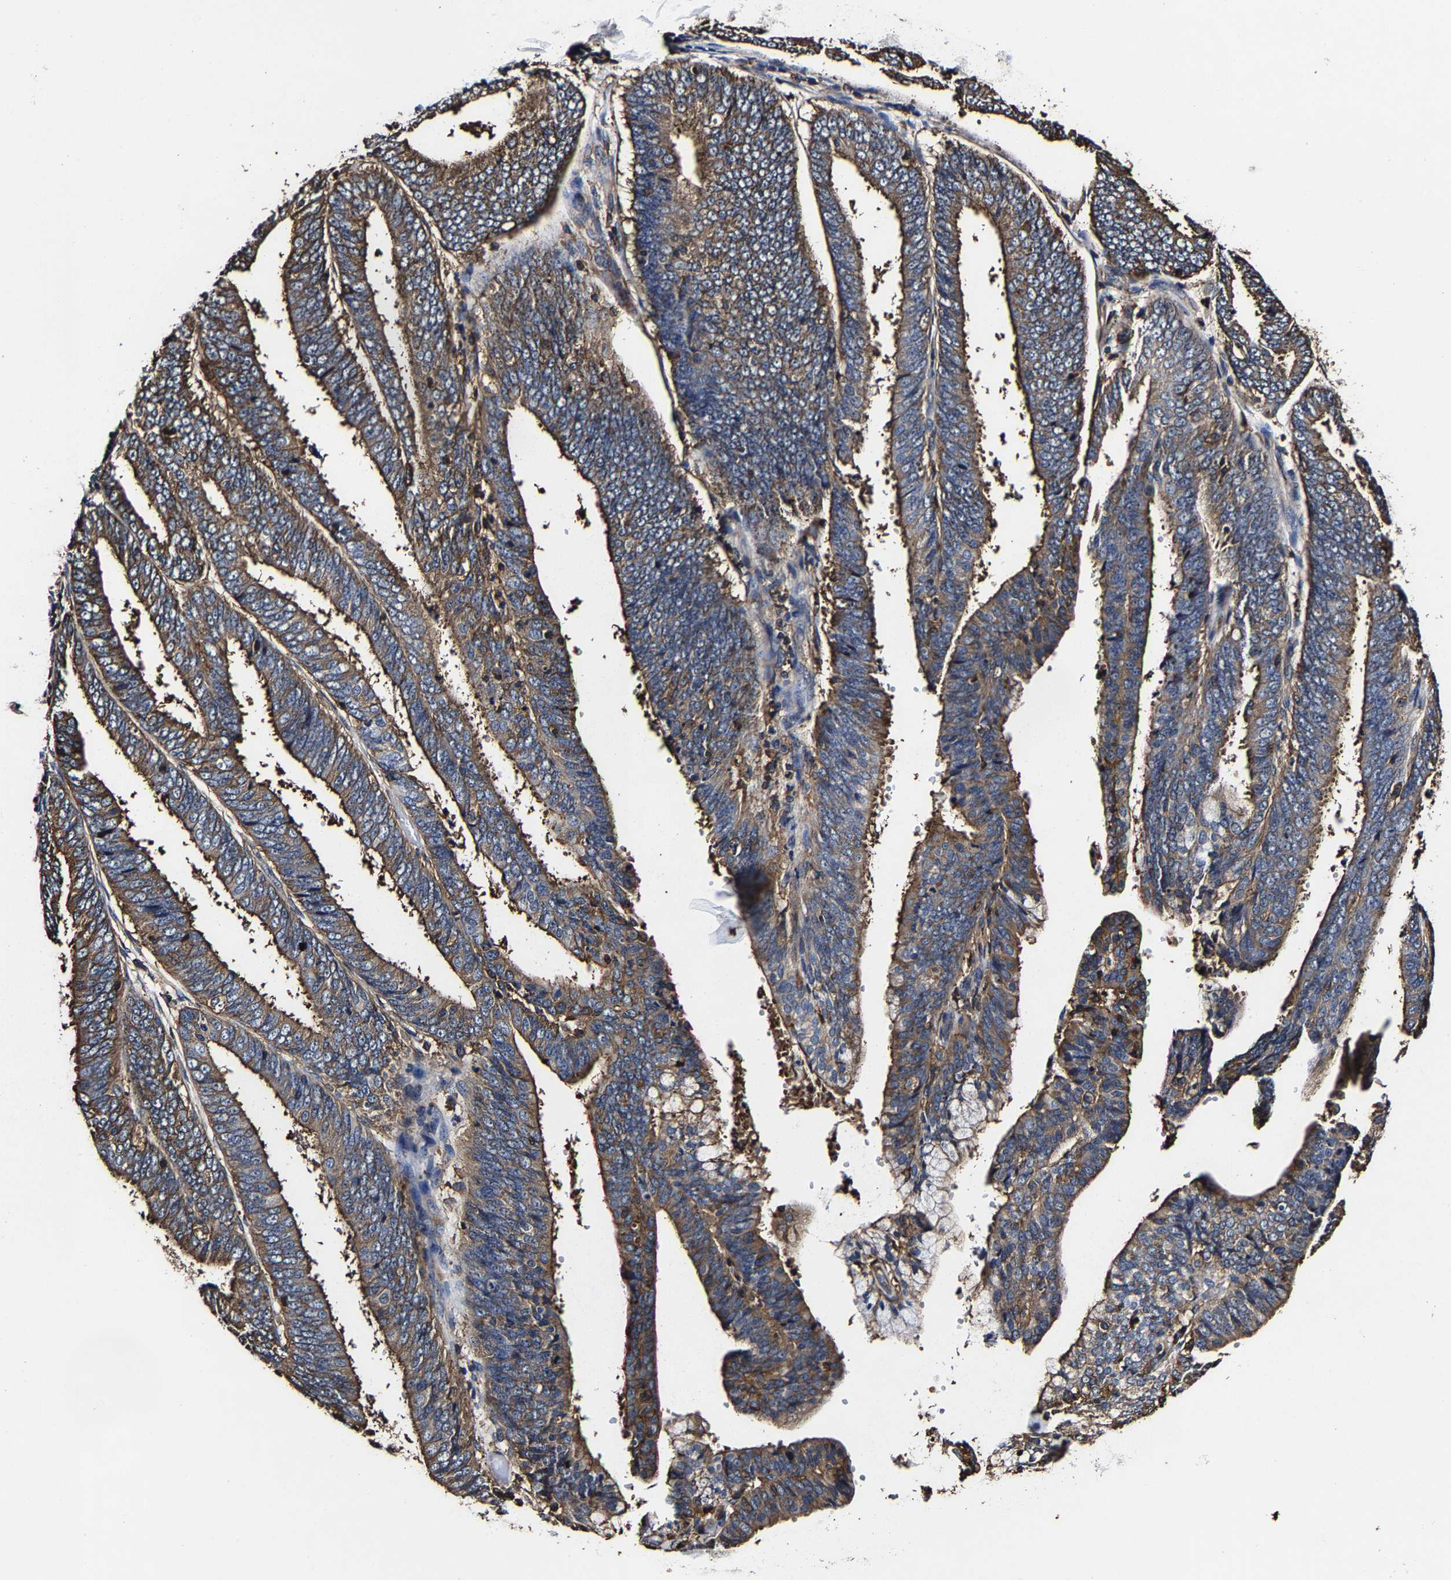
{"staining": {"intensity": "moderate", "quantity": ">75%", "location": "cytoplasmic/membranous"}, "tissue": "endometrial cancer", "cell_type": "Tumor cells", "image_type": "cancer", "snomed": [{"axis": "morphology", "description": "Adenocarcinoma, NOS"}, {"axis": "topography", "description": "Endometrium"}], "caption": "Immunohistochemical staining of endometrial adenocarcinoma reveals moderate cytoplasmic/membranous protein positivity in about >75% of tumor cells. (DAB (3,3'-diaminobenzidine) = brown stain, brightfield microscopy at high magnification).", "gene": "SSH3", "patient": {"sex": "female", "age": 63}}